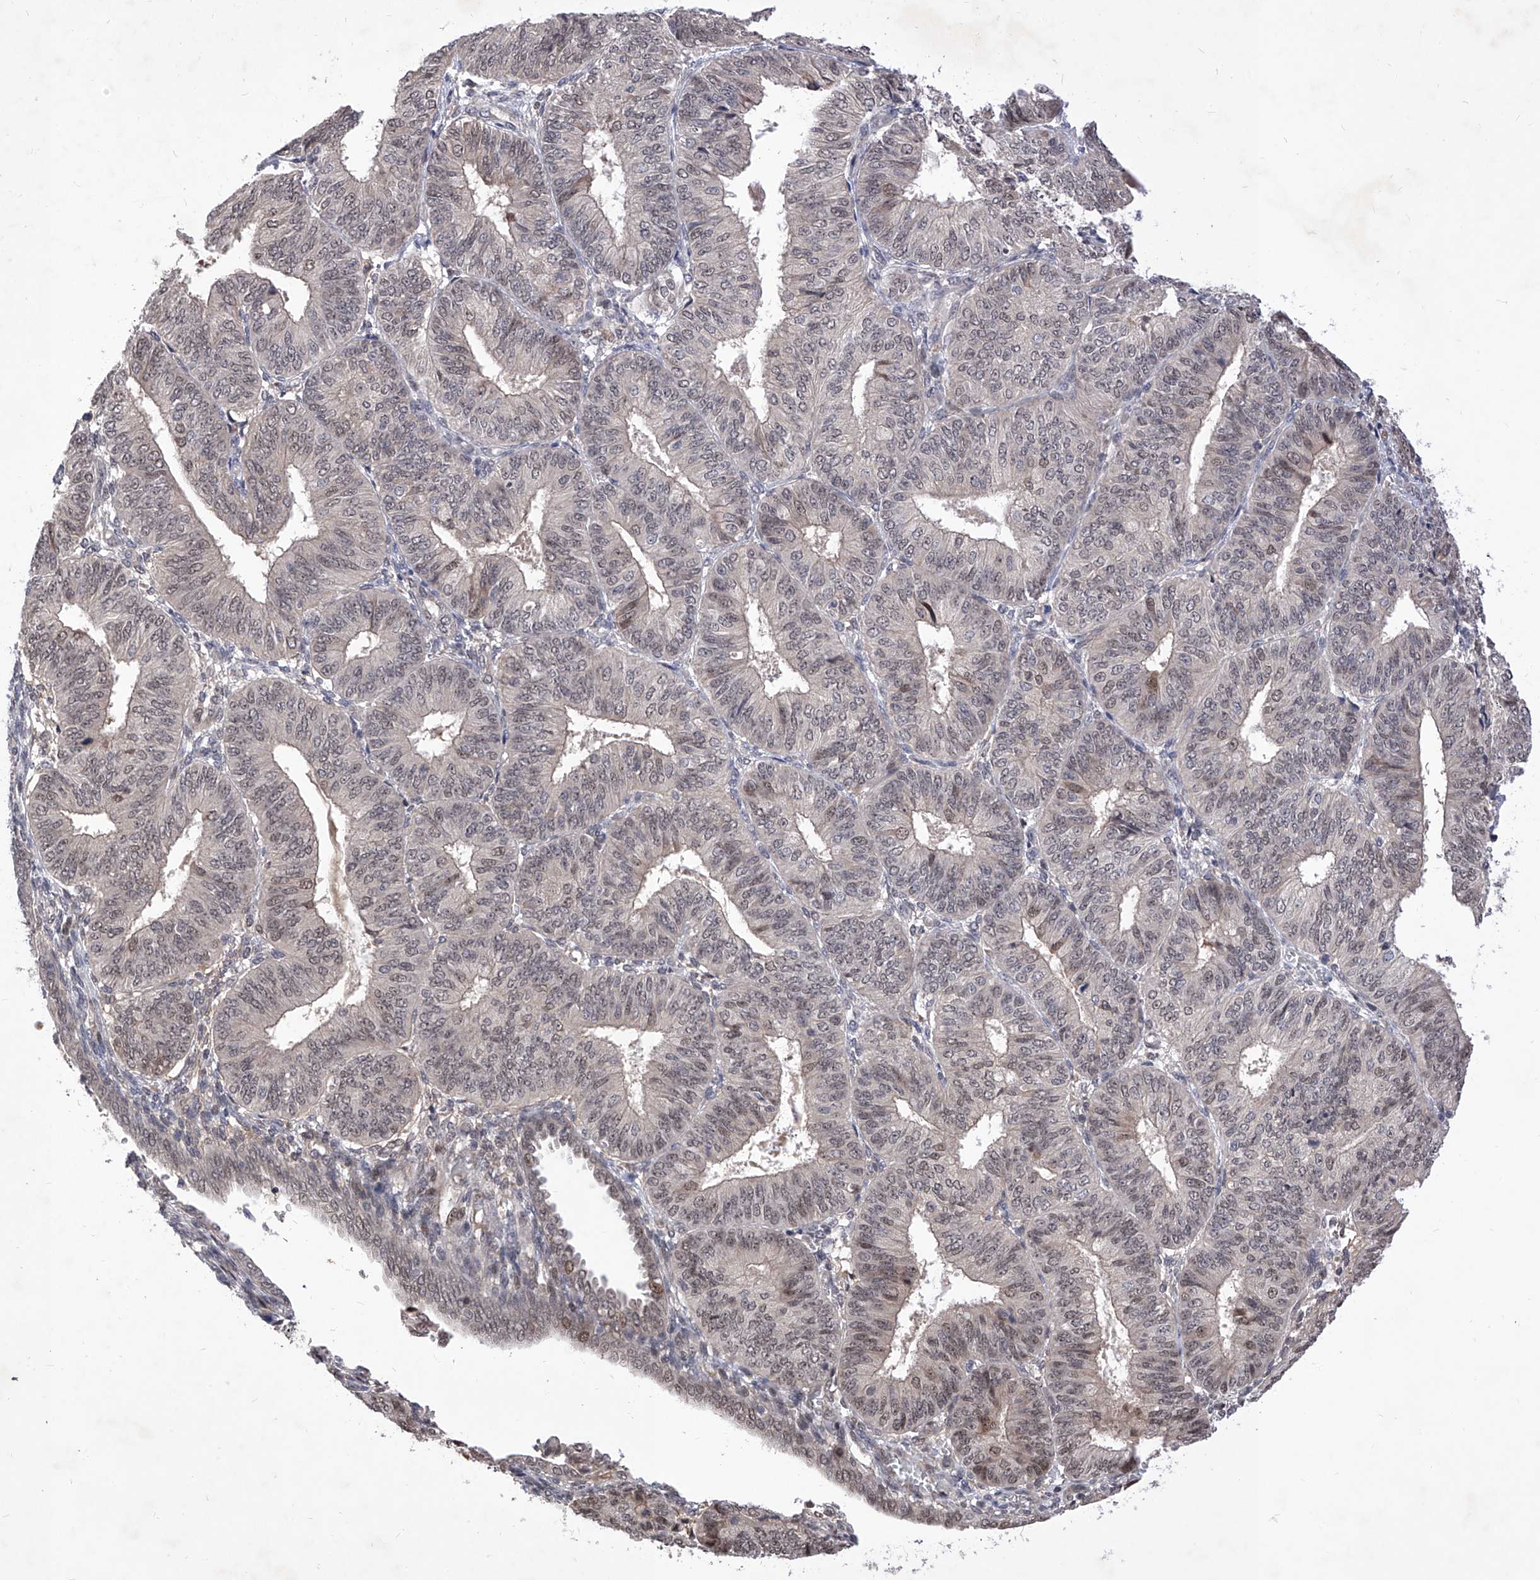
{"staining": {"intensity": "weak", "quantity": "25%-75%", "location": "cytoplasmic/membranous,nuclear"}, "tissue": "endometrial cancer", "cell_type": "Tumor cells", "image_type": "cancer", "snomed": [{"axis": "morphology", "description": "Adenocarcinoma, NOS"}, {"axis": "topography", "description": "Endometrium"}], "caption": "Protein expression by IHC reveals weak cytoplasmic/membranous and nuclear expression in about 25%-75% of tumor cells in endometrial adenocarcinoma. (DAB = brown stain, brightfield microscopy at high magnification).", "gene": "LGR4", "patient": {"sex": "female", "age": 58}}